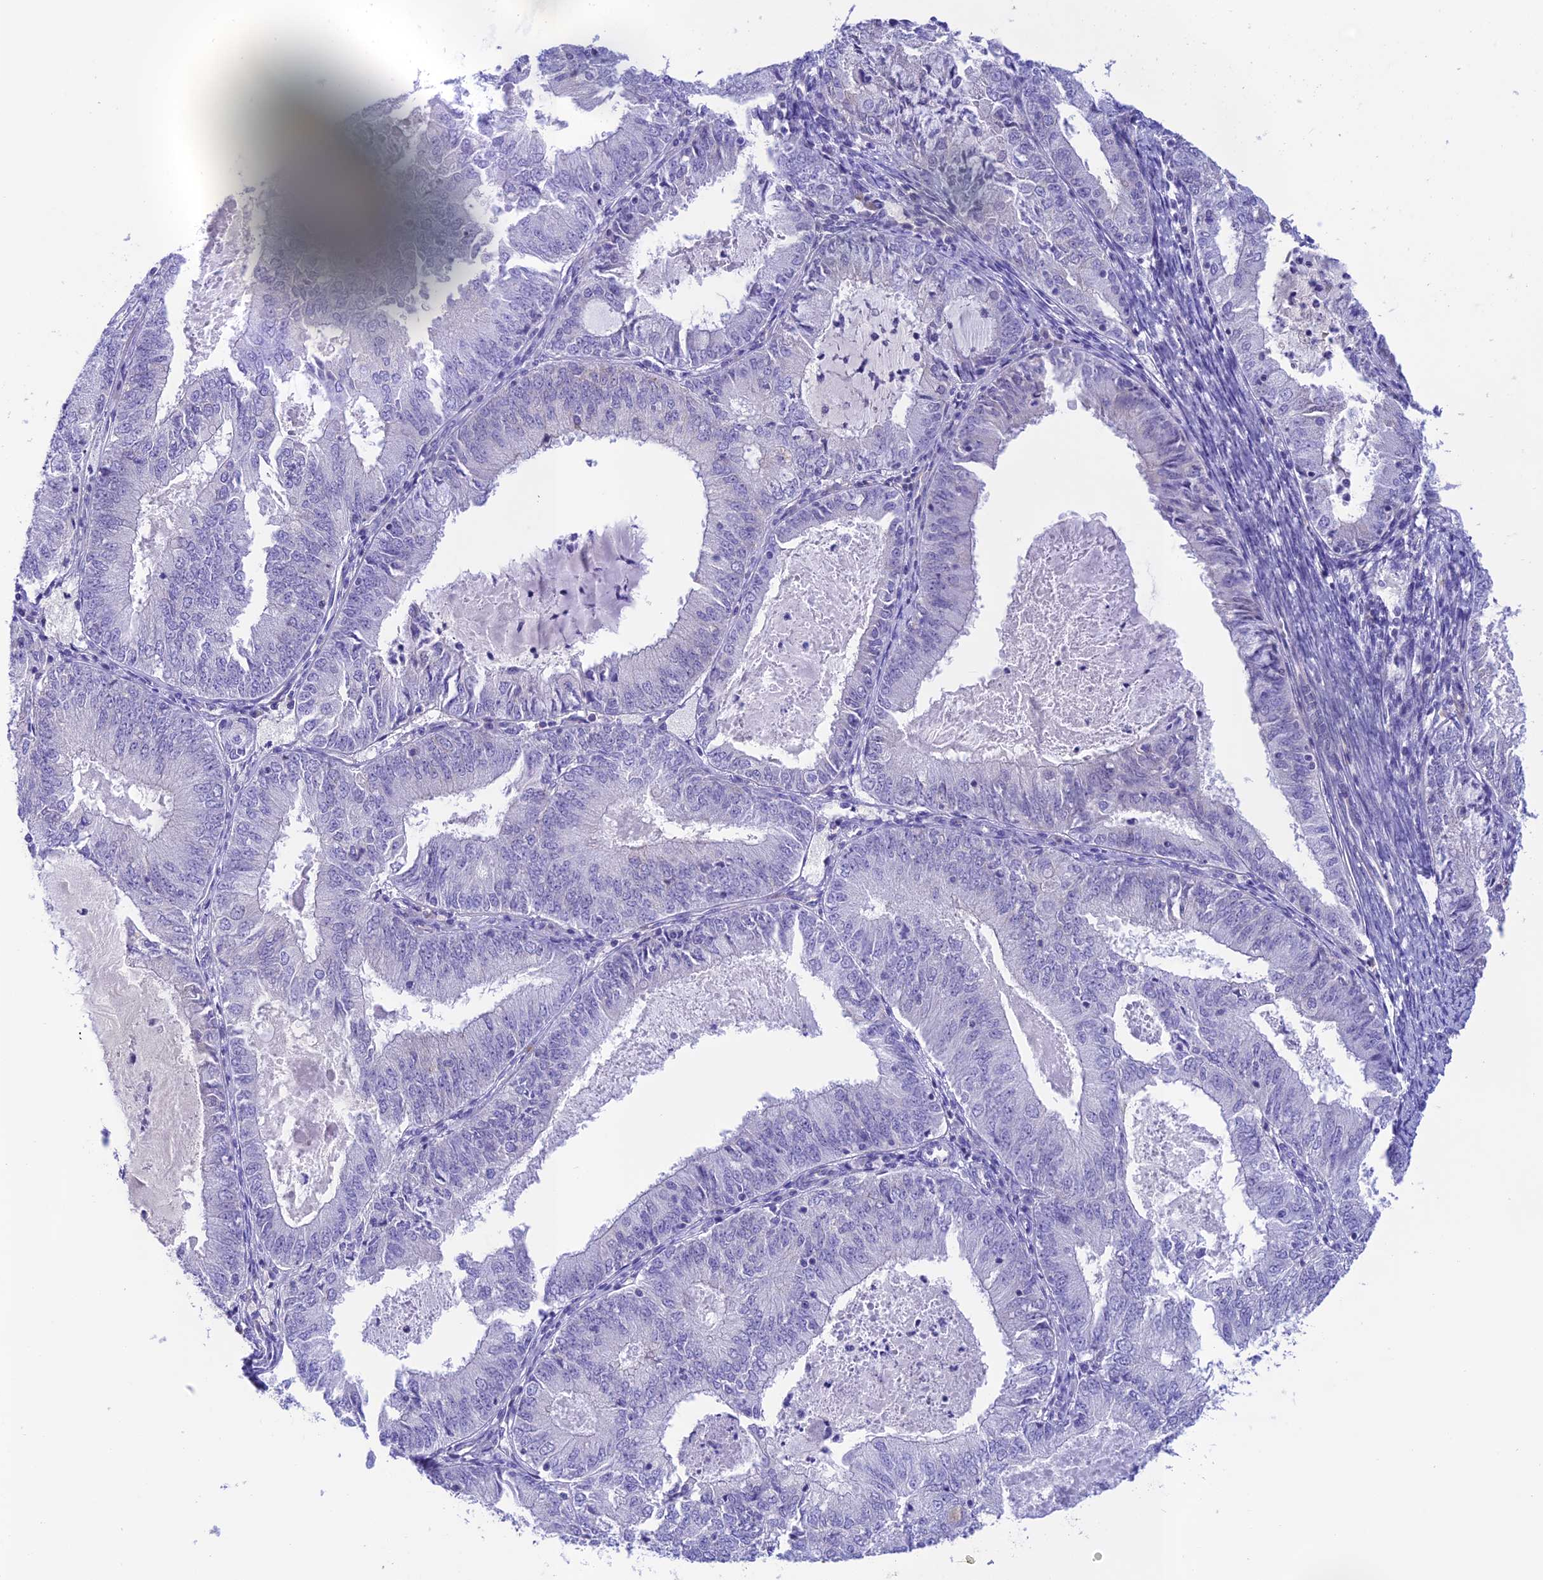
{"staining": {"intensity": "negative", "quantity": "none", "location": "none"}, "tissue": "endometrial cancer", "cell_type": "Tumor cells", "image_type": "cancer", "snomed": [{"axis": "morphology", "description": "Adenocarcinoma, NOS"}, {"axis": "topography", "description": "Endometrium"}], "caption": "Immunohistochemistry photomicrograph of endometrial cancer stained for a protein (brown), which exhibits no positivity in tumor cells.", "gene": "THAP11", "patient": {"sex": "female", "age": 57}}